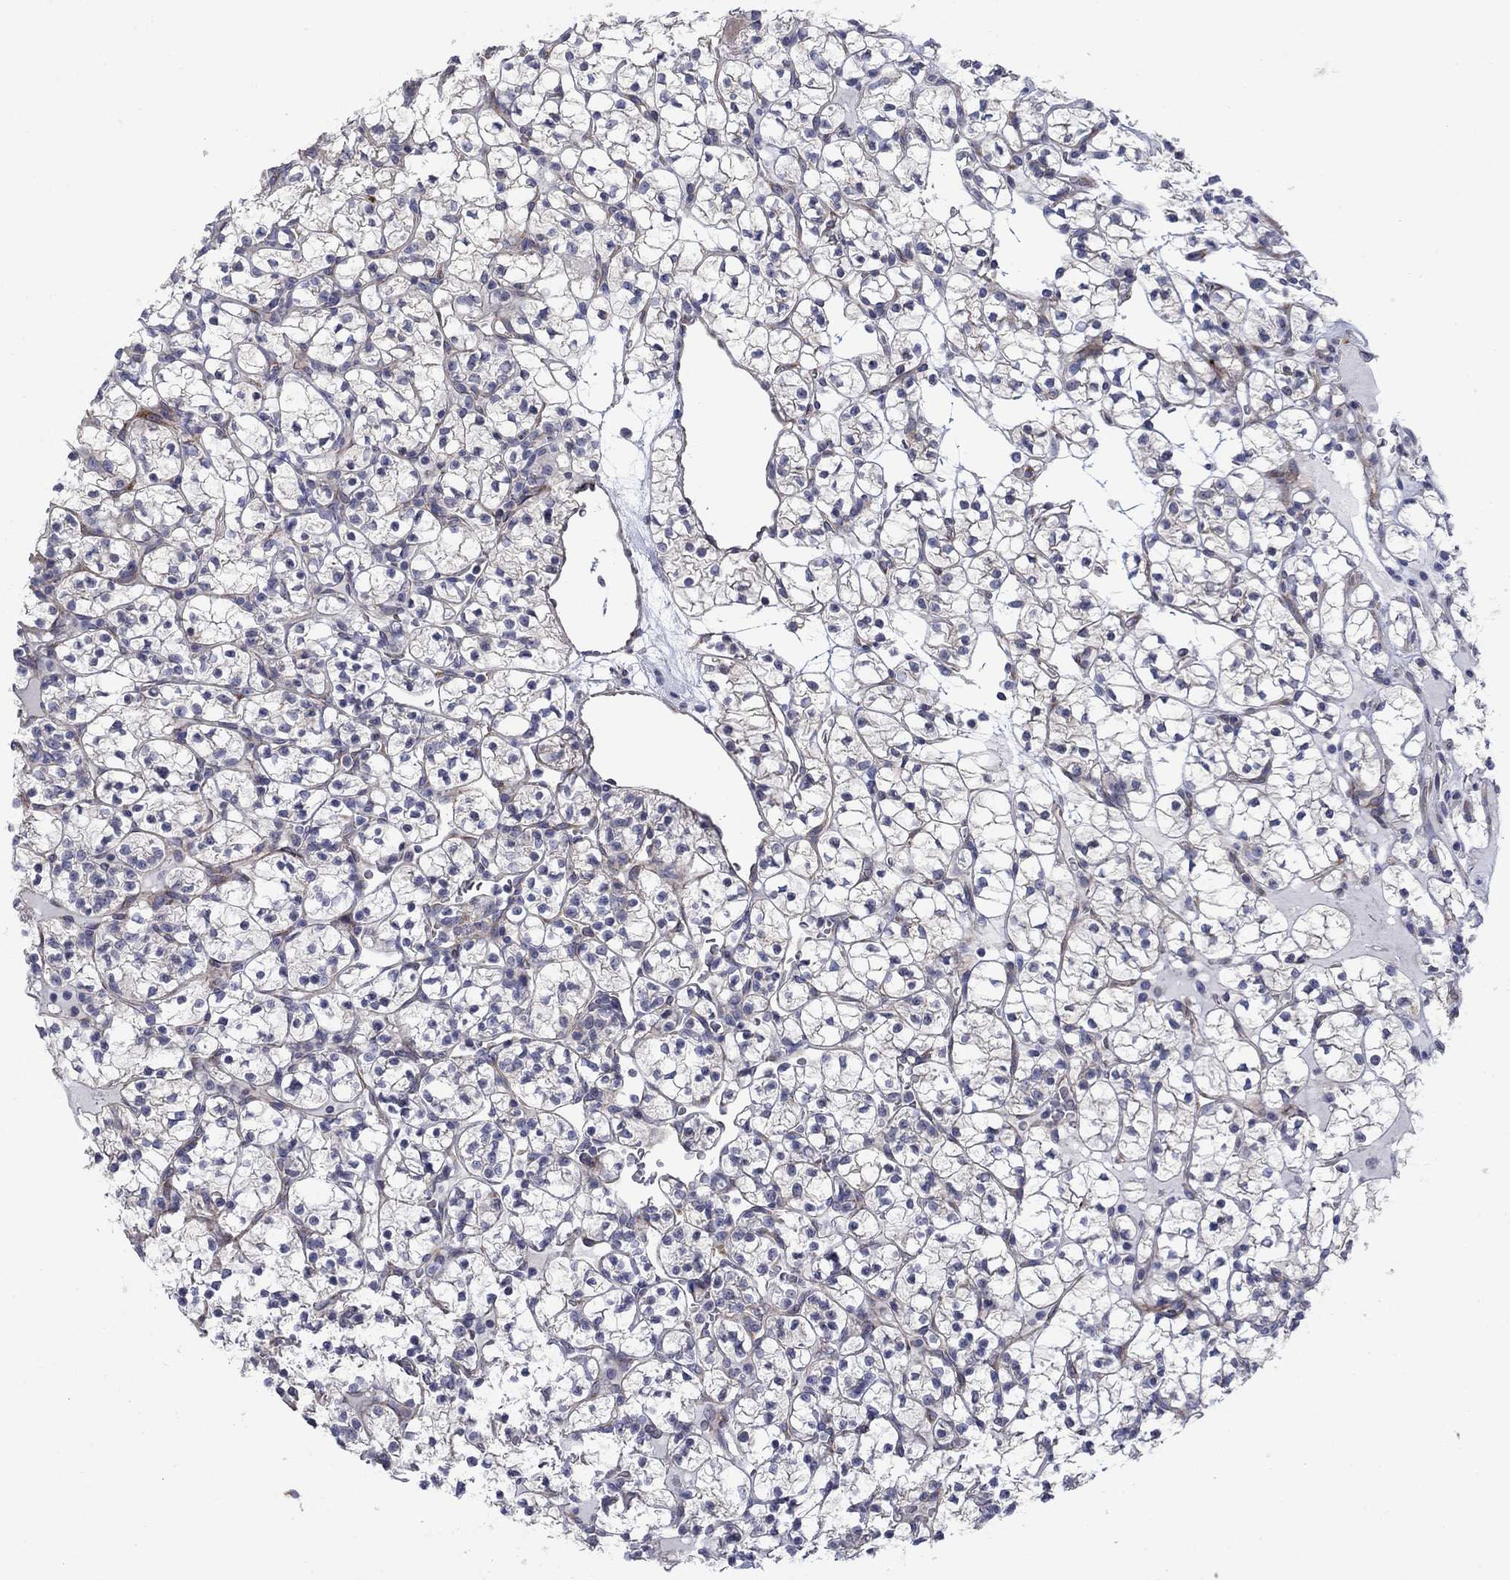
{"staining": {"intensity": "negative", "quantity": "none", "location": "none"}, "tissue": "renal cancer", "cell_type": "Tumor cells", "image_type": "cancer", "snomed": [{"axis": "morphology", "description": "Adenocarcinoma, NOS"}, {"axis": "topography", "description": "Kidney"}], "caption": "Micrograph shows no protein staining in tumor cells of adenocarcinoma (renal) tissue. Nuclei are stained in blue.", "gene": "FXR1", "patient": {"sex": "female", "age": 89}}